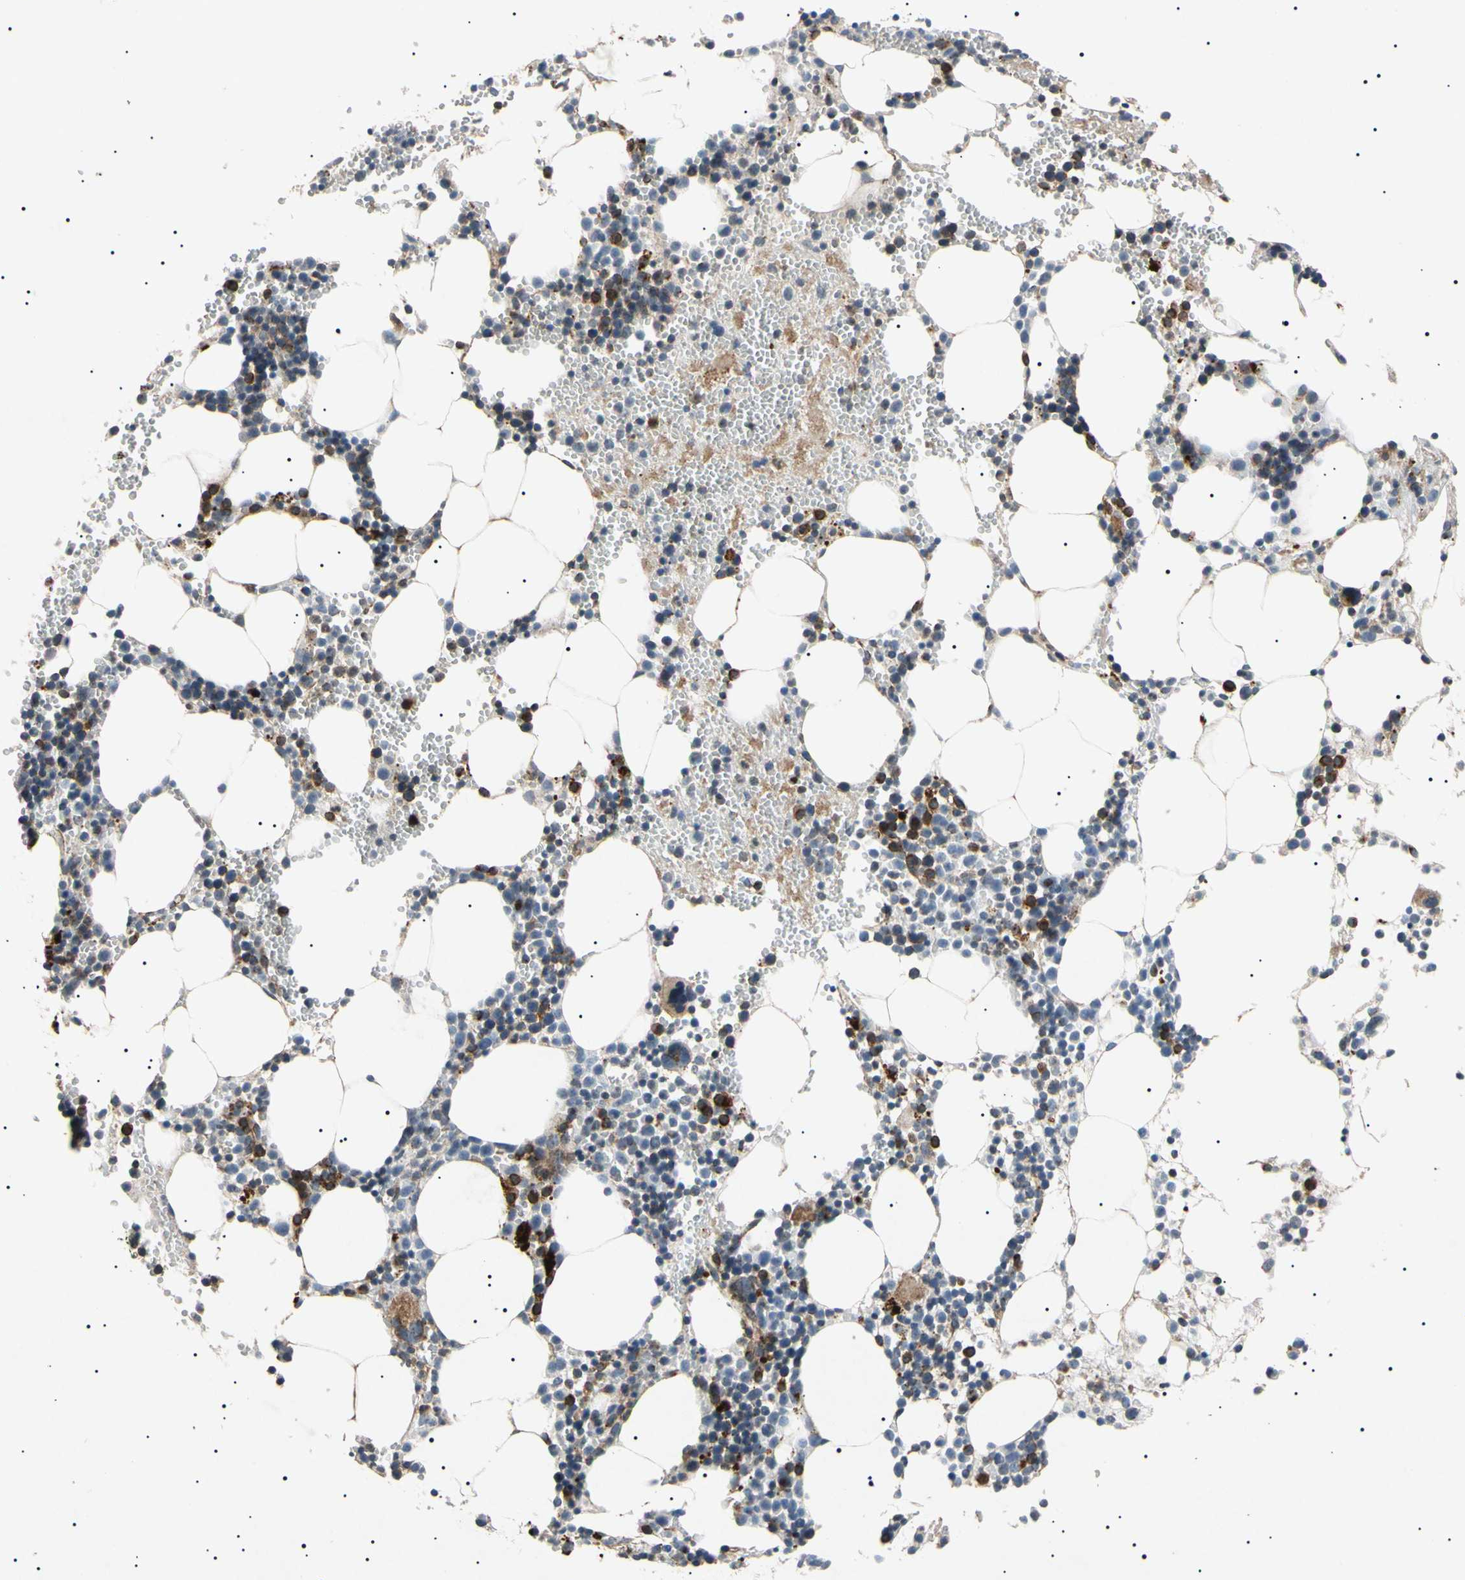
{"staining": {"intensity": "moderate", "quantity": "25%-75%", "location": "cytoplasmic/membranous"}, "tissue": "bone marrow", "cell_type": "Hematopoietic cells", "image_type": "normal", "snomed": [{"axis": "morphology", "description": "Normal tissue, NOS"}, {"axis": "morphology", "description": "Inflammation, NOS"}, {"axis": "topography", "description": "Bone marrow"}], "caption": "Hematopoietic cells reveal medium levels of moderate cytoplasmic/membranous expression in about 25%-75% of cells in benign human bone marrow. Immunohistochemistry (ihc) stains the protein of interest in brown and the nuclei are stained blue.", "gene": "TUBB4A", "patient": {"sex": "male", "age": 42}}